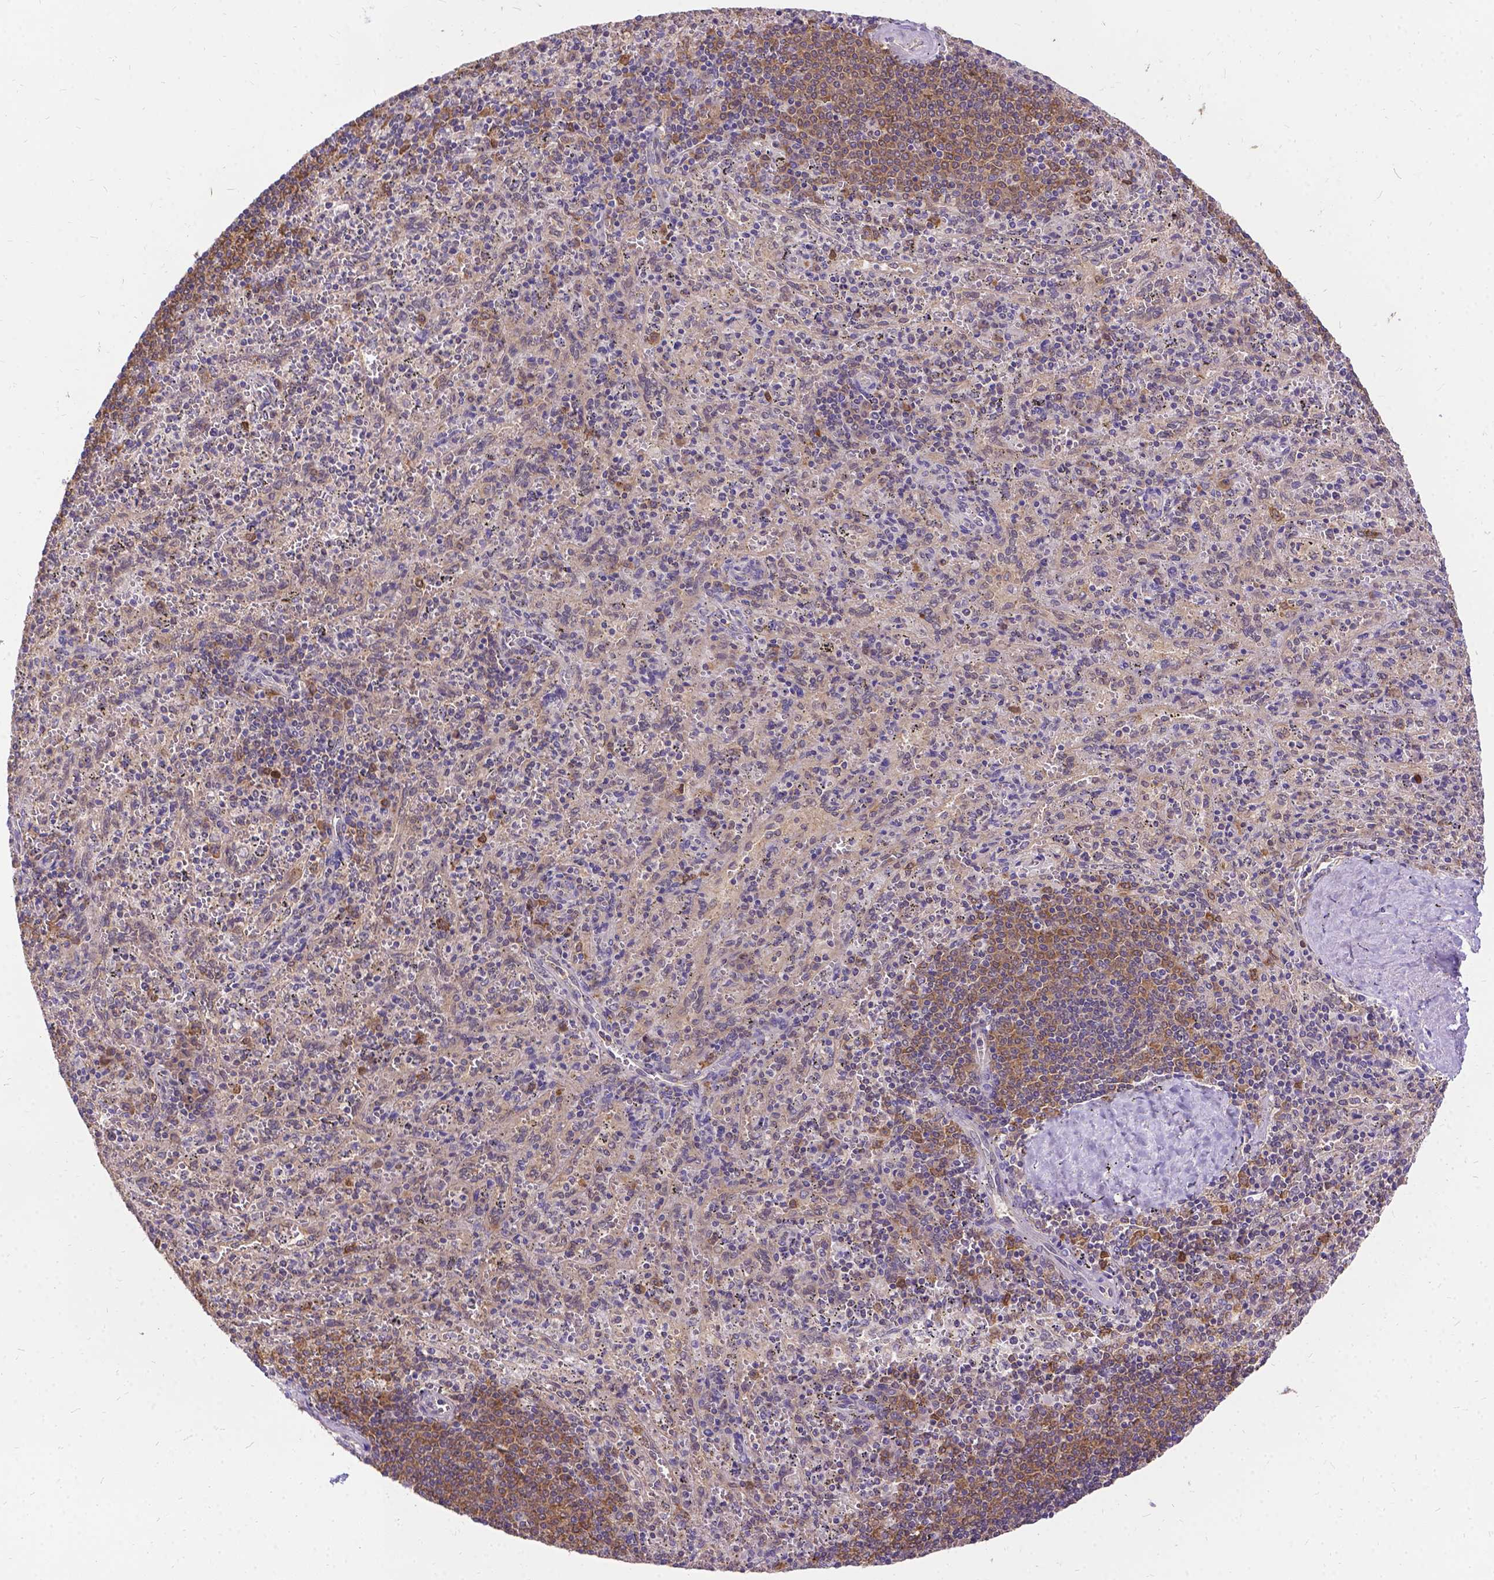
{"staining": {"intensity": "negative", "quantity": "none", "location": "none"}, "tissue": "spleen", "cell_type": "Cells in red pulp", "image_type": "normal", "snomed": [{"axis": "morphology", "description": "Normal tissue, NOS"}, {"axis": "topography", "description": "Spleen"}], "caption": "Normal spleen was stained to show a protein in brown. There is no significant positivity in cells in red pulp.", "gene": "DENND6A", "patient": {"sex": "male", "age": 57}}